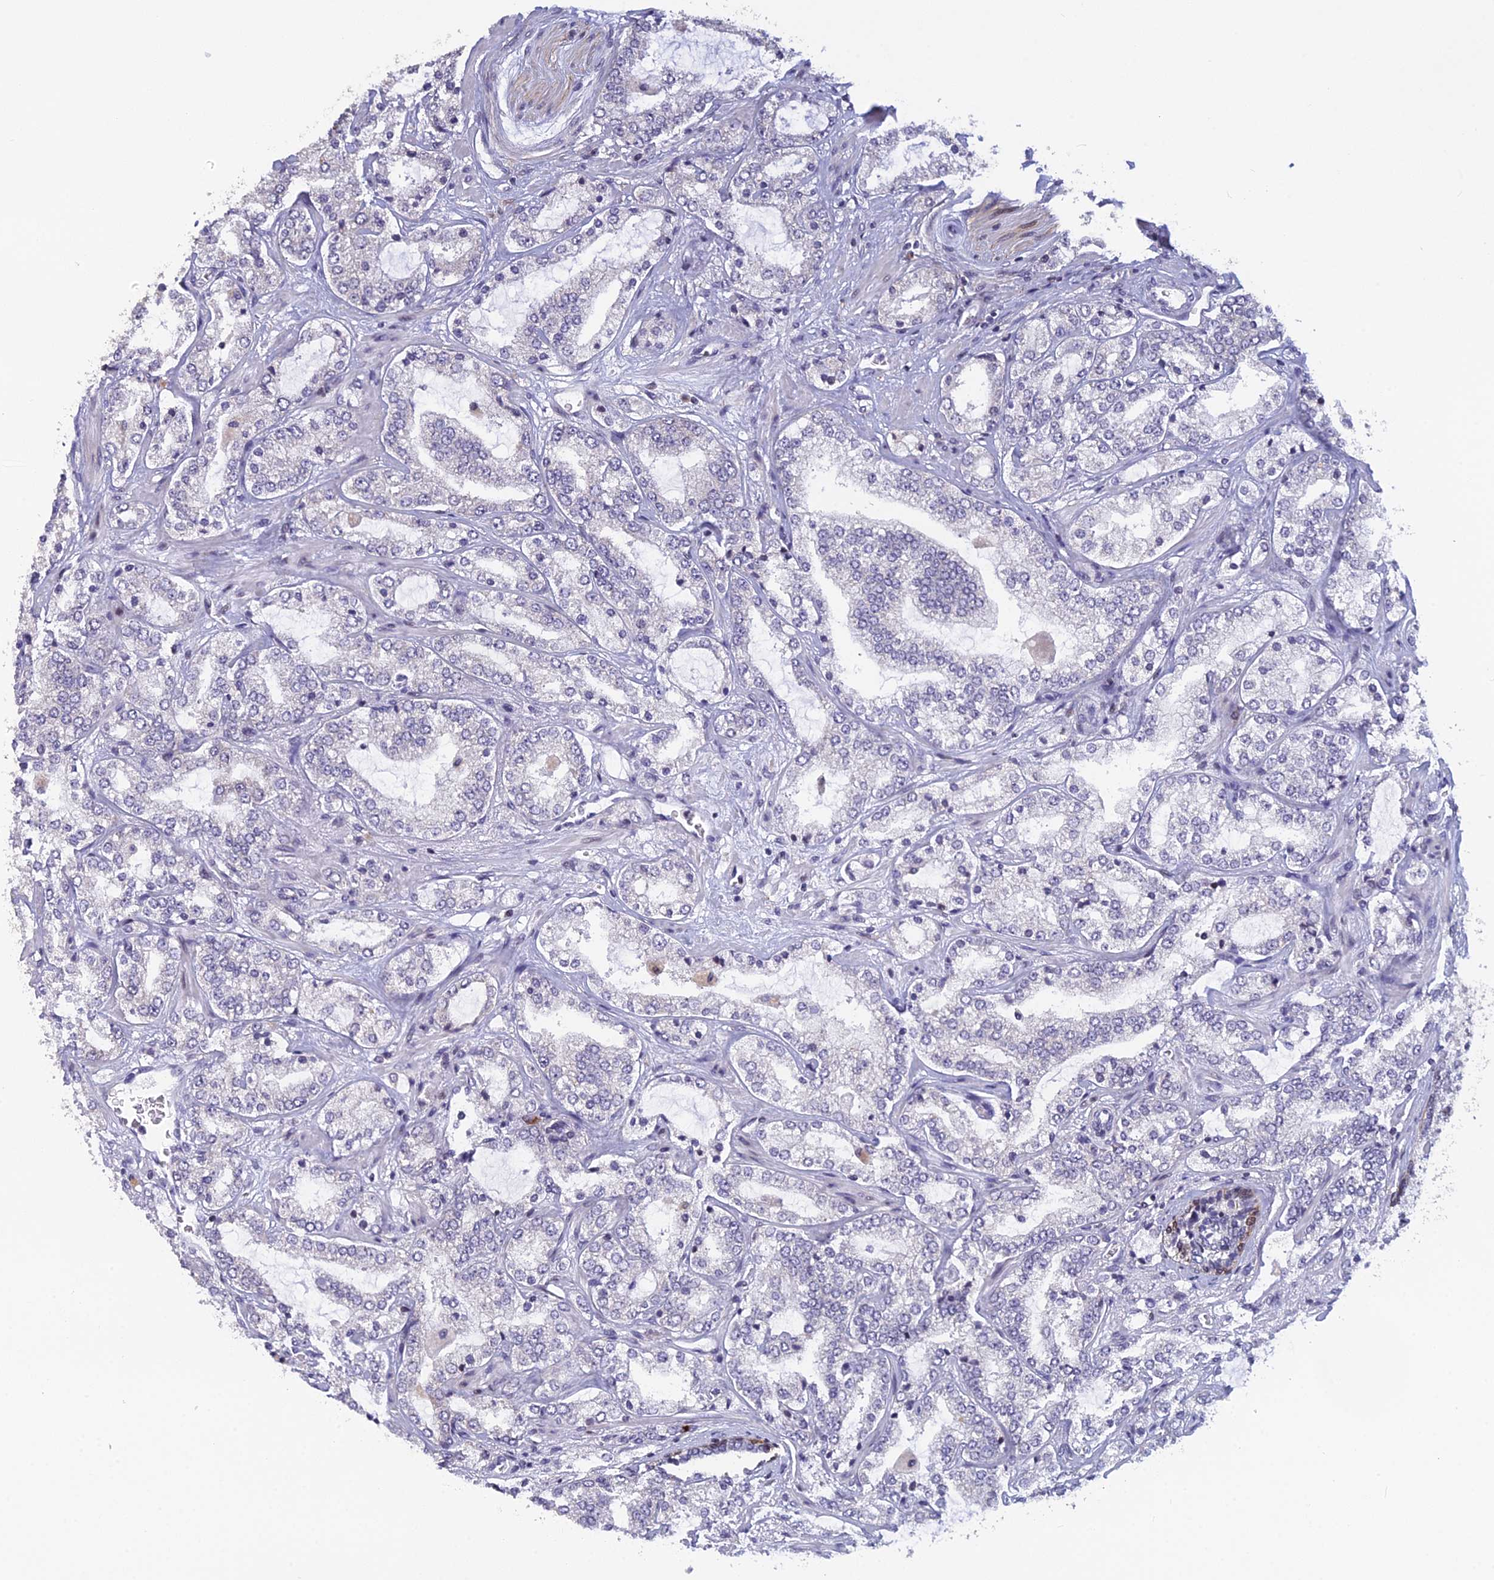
{"staining": {"intensity": "negative", "quantity": "none", "location": "none"}, "tissue": "prostate cancer", "cell_type": "Tumor cells", "image_type": "cancer", "snomed": [{"axis": "morphology", "description": "Adenocarcinoma, High grade"}, {"axis": "topography", "description": "Prostate"}], "caption": "Prostate high-grade adenocarcinoma was stained to show a protein in brown. There is no significant staining in tumor cells.", "gene": "TMEM134", "patient": {"sex": "male", "age": 64}}